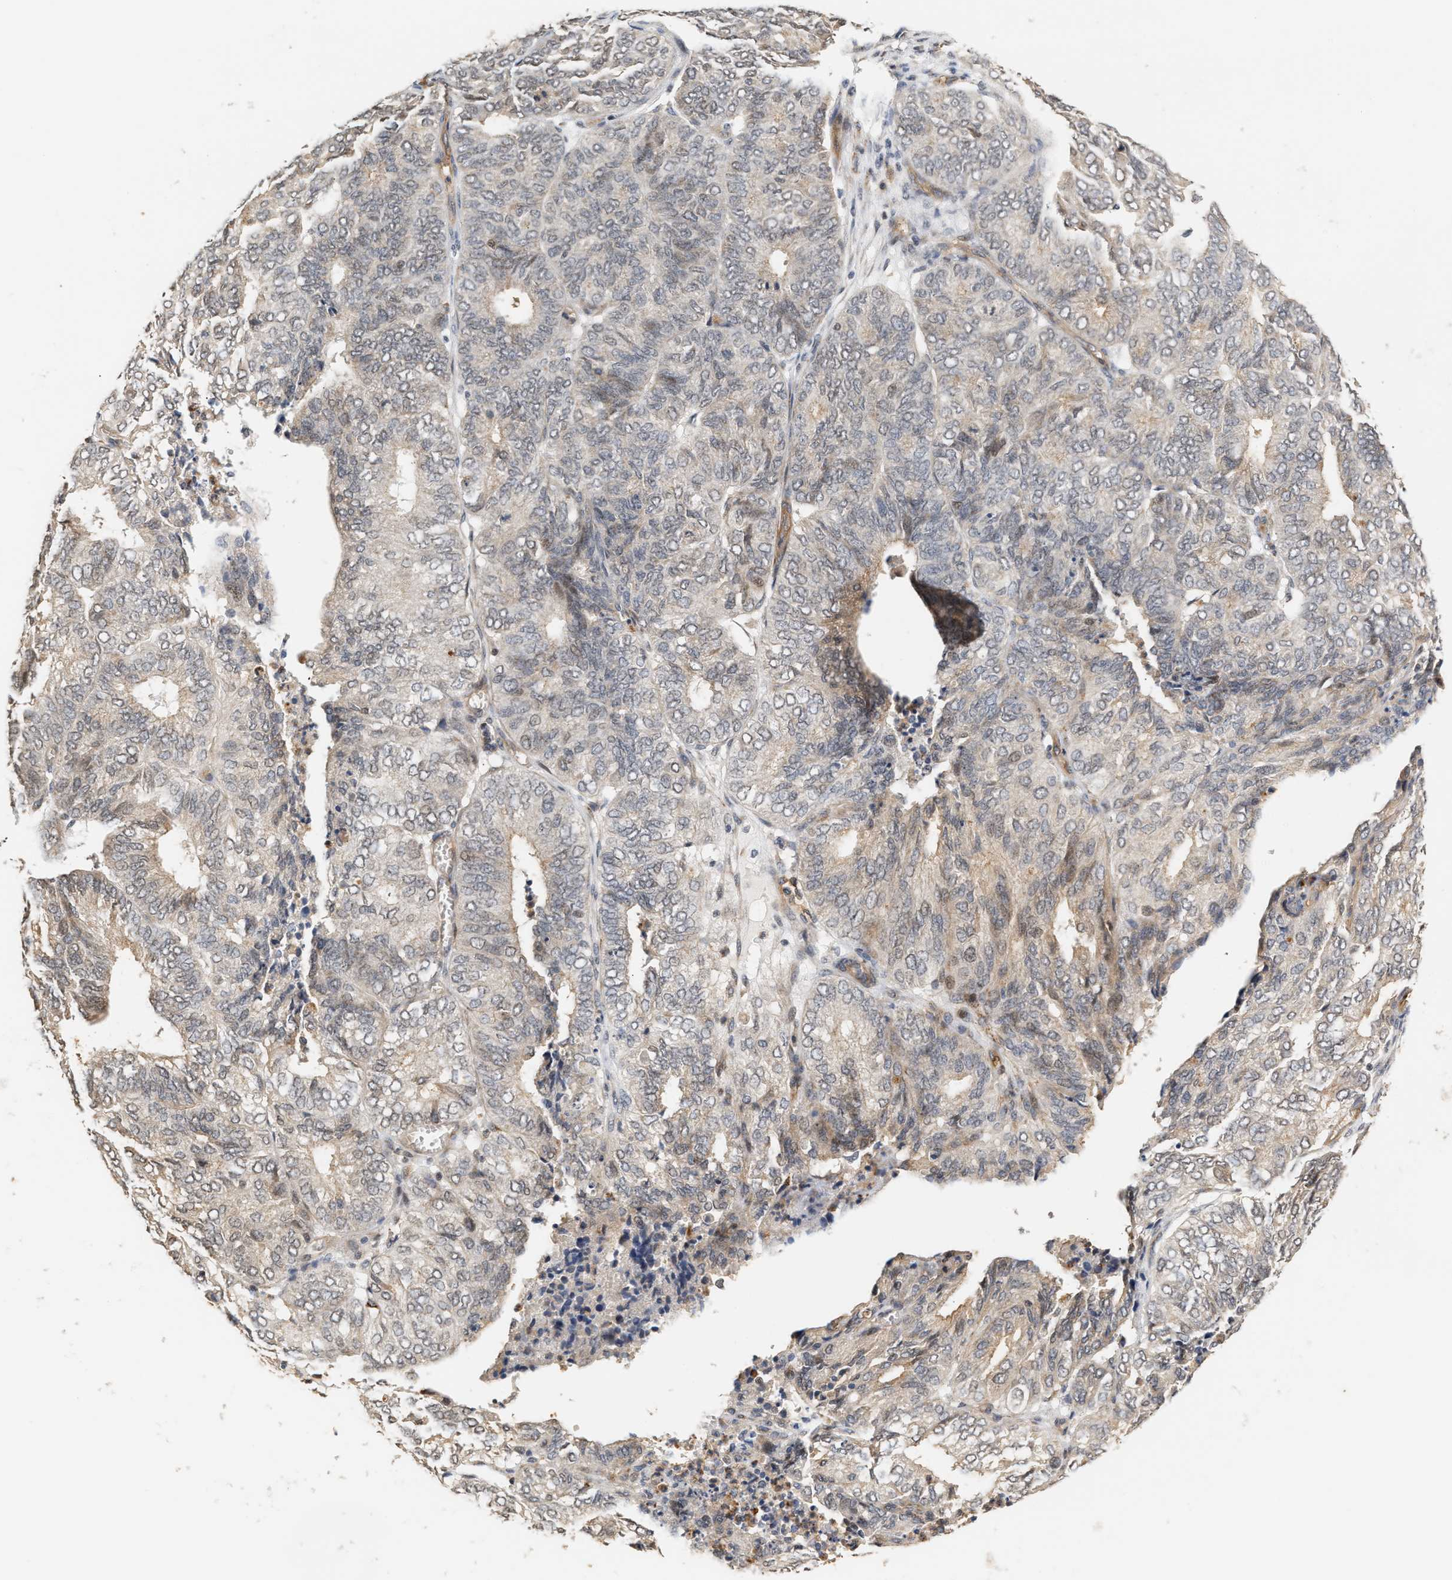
{"staining": {"intensity": "weak", "quantity": "<25%", "location": "cytoplasmic/membranous"}, "tissue": "endometrial cancer", "cell_type": "Tumor cells", "image_type": "cancer", "snomed": [{"axis": "morphology", "description": "Adenocarcinoma, NOS"}, {"axis": "topography", "description": "Uterus"}], "caption": "Immunohistochemistry photomicrograph of adenocarcinoma (endometrial) stained for a protein (brown), which demonstrates no positivity in tumor cells. (DAB (3,3'-diaminobenzidine) IHC with hematoxylin counter stain).", "gene": "PLXND1", "patient": {"sex": "female", "age": 60}}